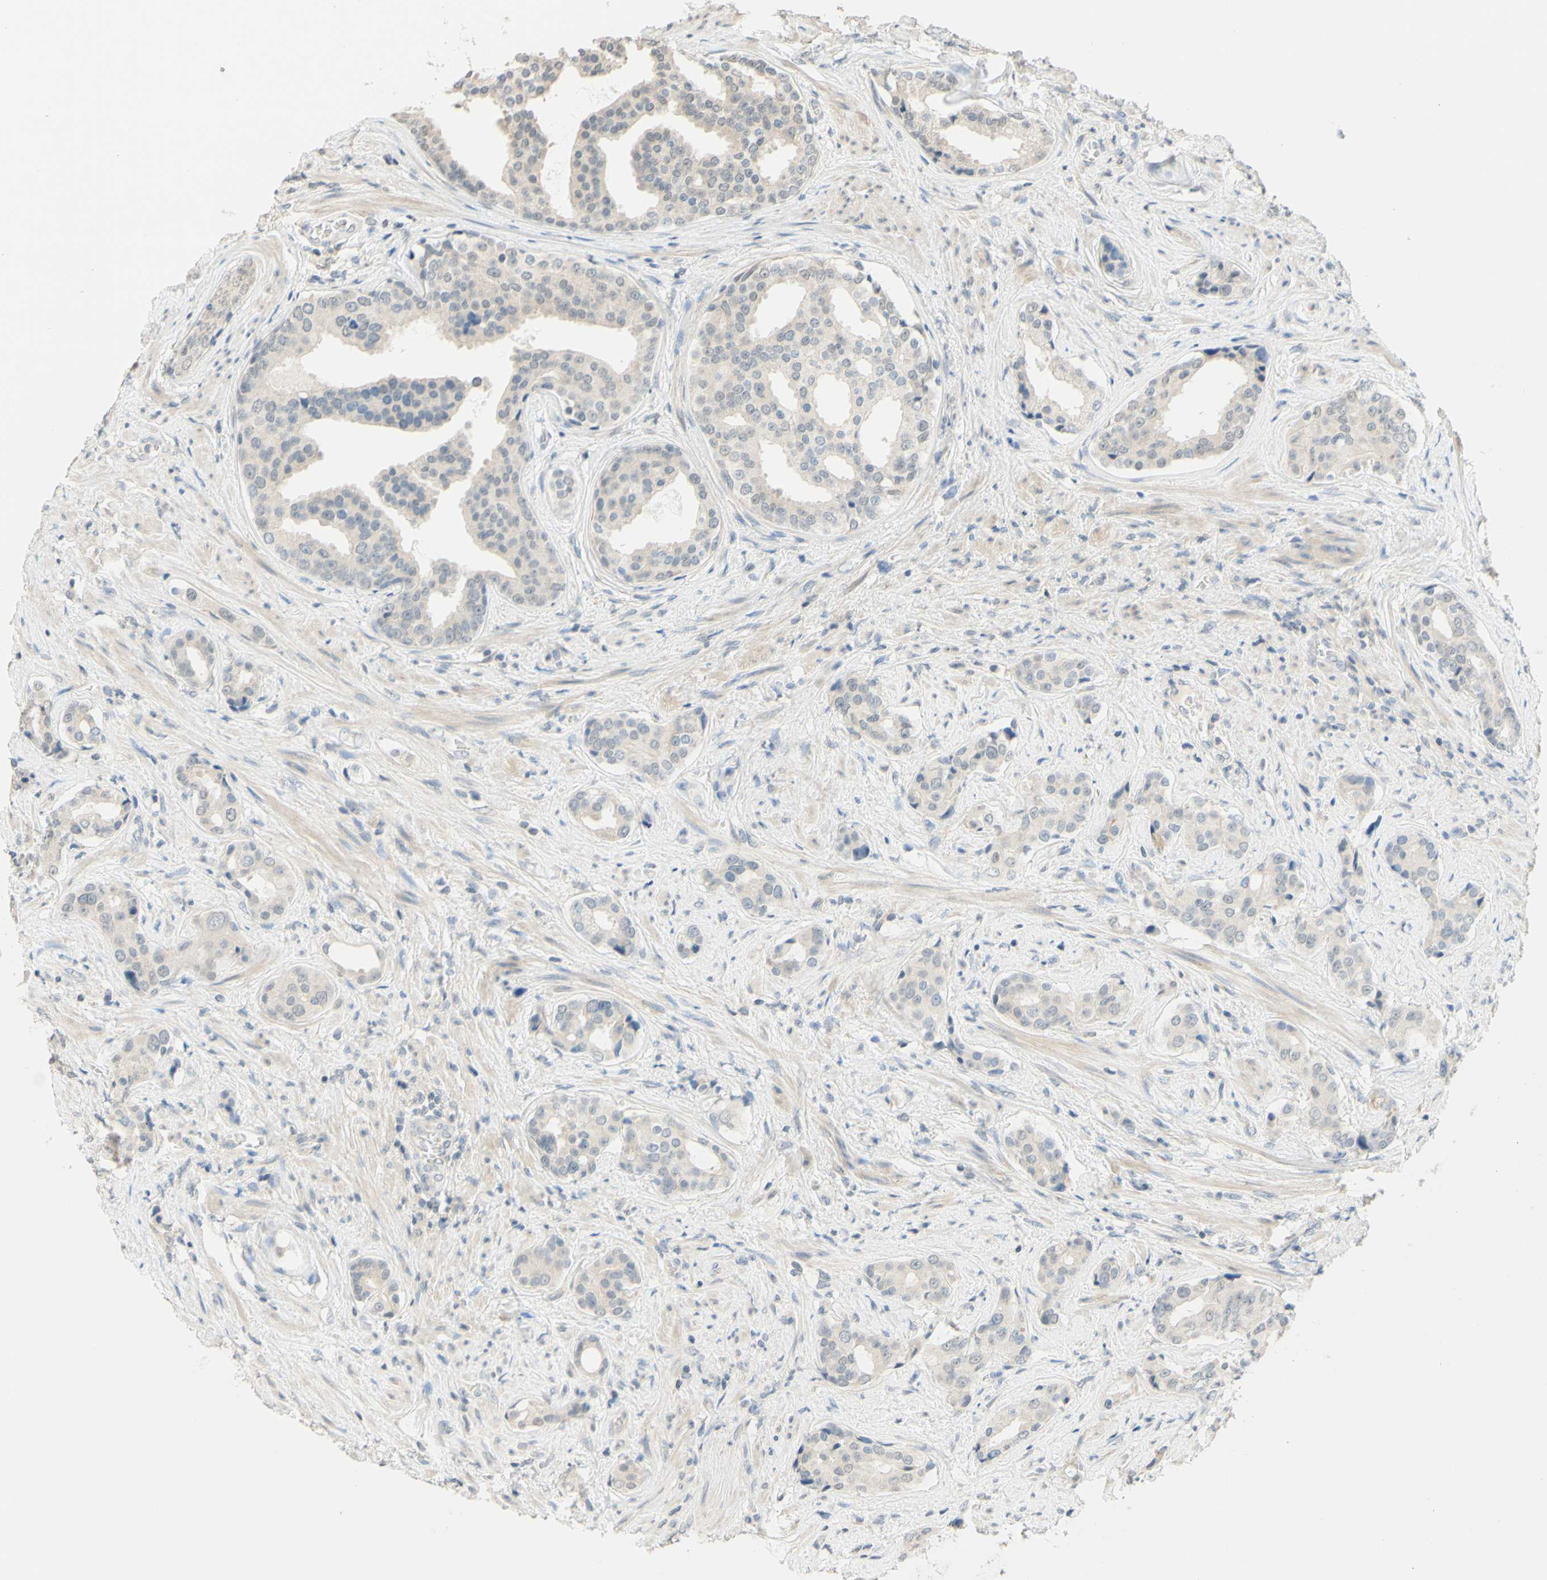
{"staining": {"intensity": "weak", "quantity": "25%-75%", "location": "cytoplasmic/membranous"}, "tissue": "prostate cancer", "cell_type": "Tumor cells", "image_type": "cancer", "snomed": [{"axis": "morphology", "description": "Adenocarcinoma, High grade"}, {"axis": "topography", "description": "Prostate"}], "caption": "Protein expression analysis of prostate cancer (adenocarcinoma (high-grade)) exhibits weak cytoplasmic/membranous staining in about 25%-75% of tumor cells. (IHC, brightfield microscopy, high magnification).", "gene": "MAG", "patient": {"sex": "male", "age": 71}}